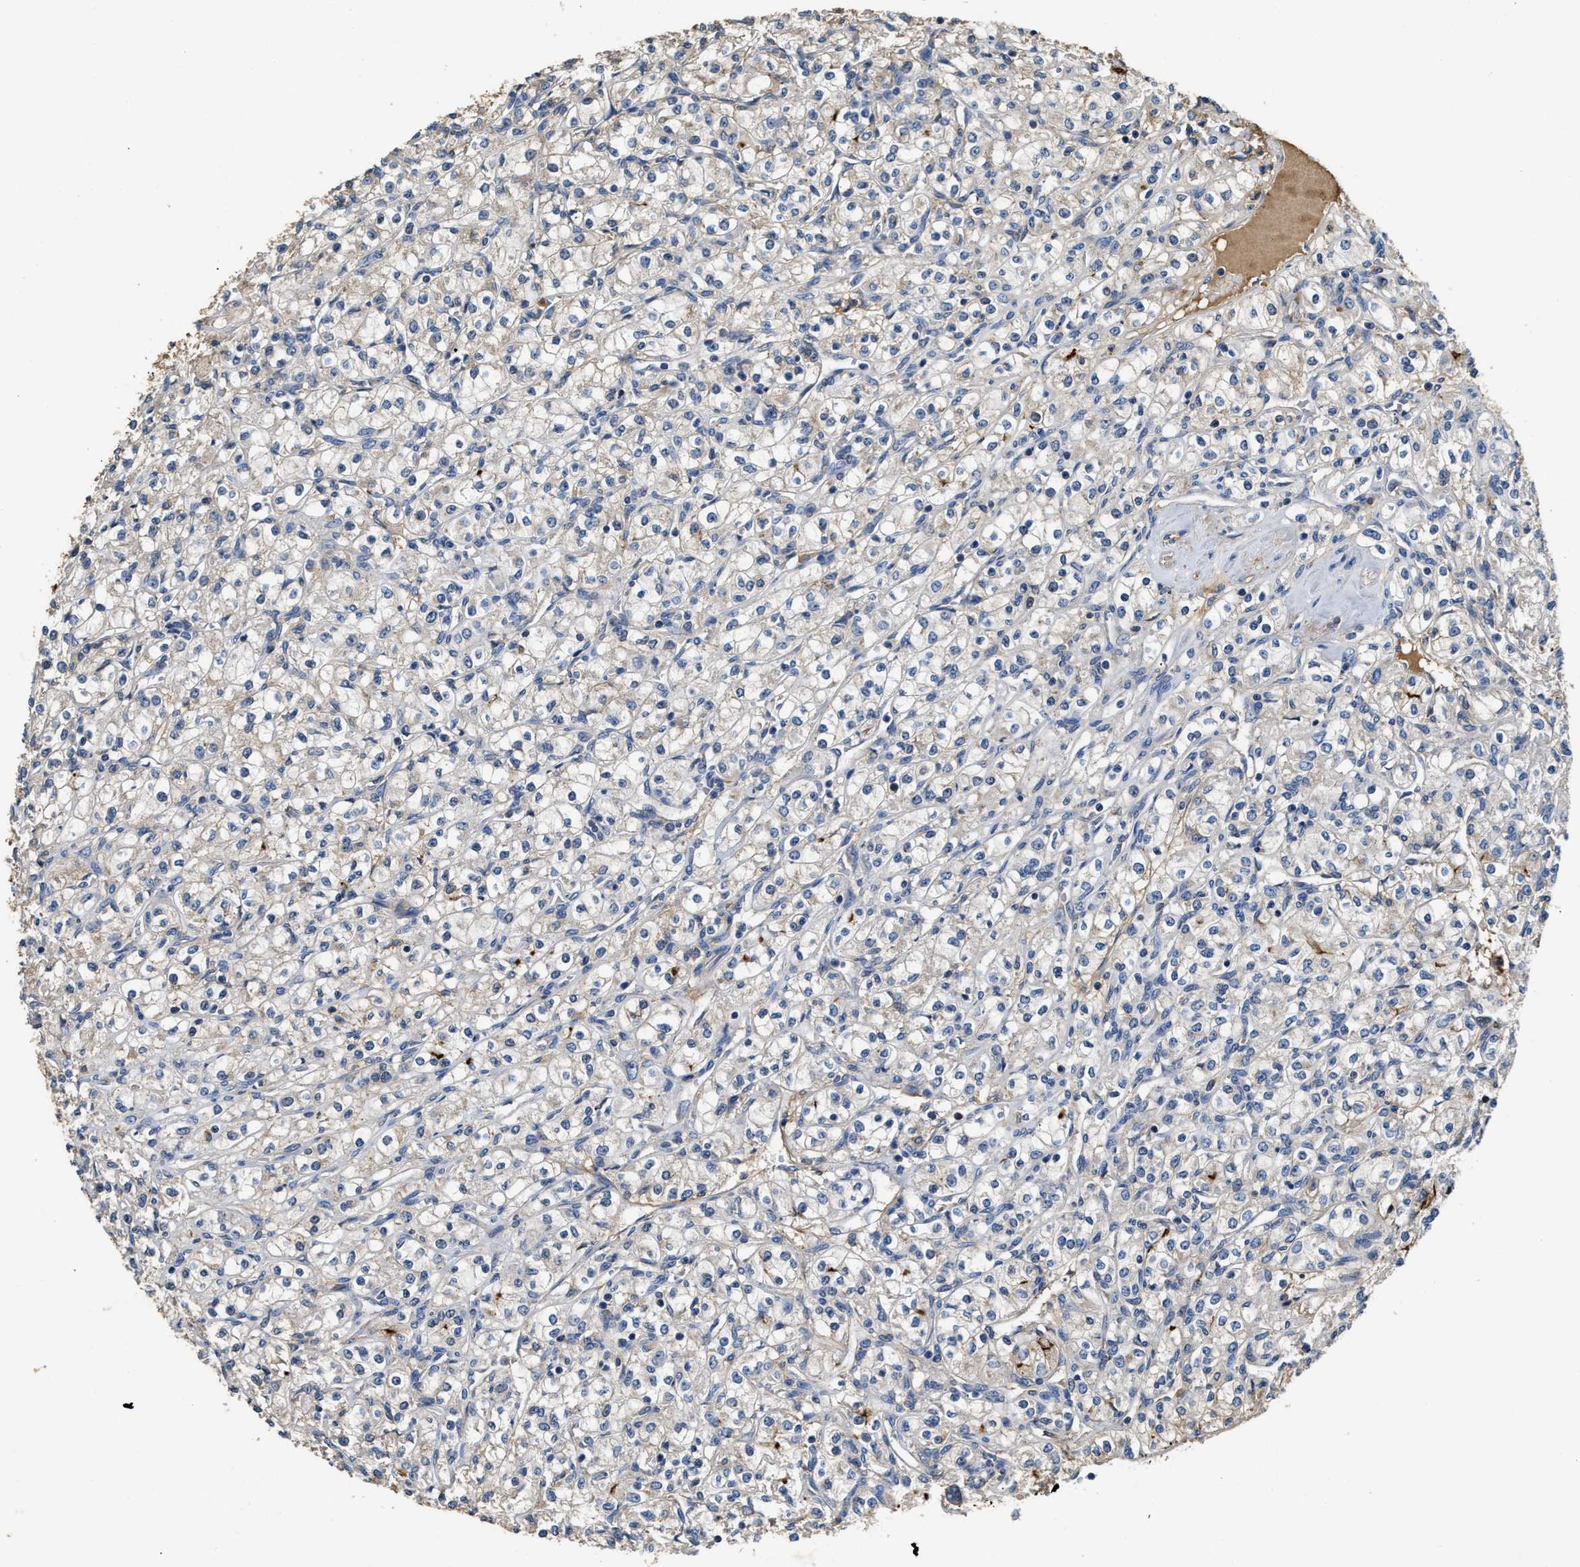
{"staining": {"intensity": "weak", "quantity": "<25%", "location": "cytoplasmic/membranous"}, "tissue": "renal cancer", "cell_type": "Tumor cells", "image_type": "cancer", "snomed": [{"axis": "morphology", "description": "Adenocarcinoma, NOS"}, {"axis": "topography", "description": "Kidney"}], "caption": "IHC histopathology image of neoplastic tissue: human renal cancer stained with DAB (3,3'-diaminobenzidine) shows no significant protein expression in tumor cells.", "gene": "C3", "patient": {"sex": "male", "age": 77}}